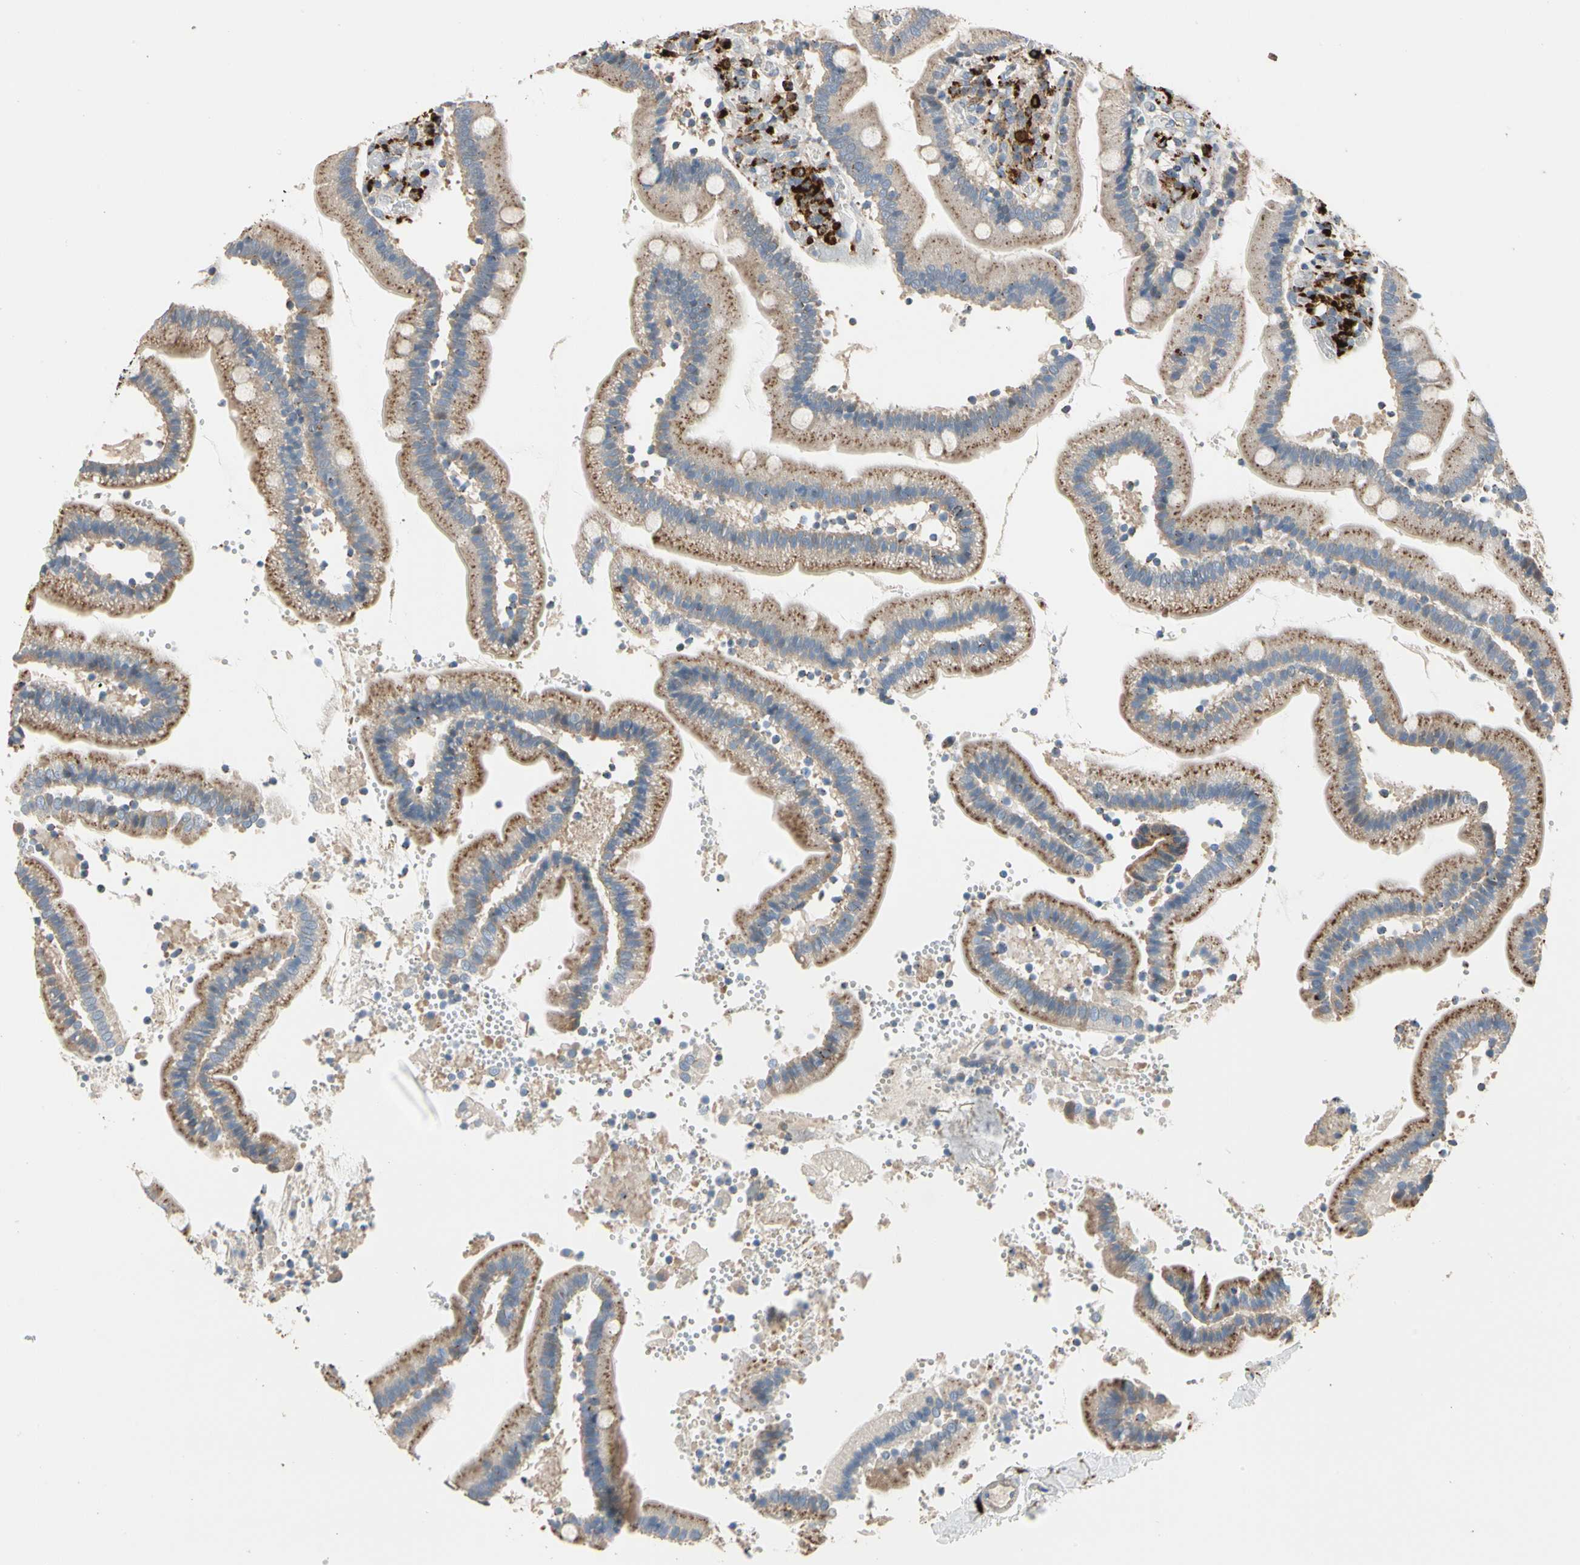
{"staining": {"intensity": "moderate", "quantity": "25%-75%", "location": "cytoplasmic/membranous"}, "tissue": "duodenum", "cell_type": "Glandular cells", "image_type": "normal", "snomed": [{"axis": "morphology", "description": "Normal tissue, NOS"}, {"axis": "topography", "description": "Duodenum"}], "caption": "A high-resolution micrograph shows immunohistochemistry staining of unremarkable duodenum, which exhibits moderate cytoplasmic/membranous positivity in about 25%-75% of glandular cells. (brown staining indicates protein expression, while blue staining denotes nuclei).", "gene": "GM2A", "patient": {"sex": "male", "age": 66}}